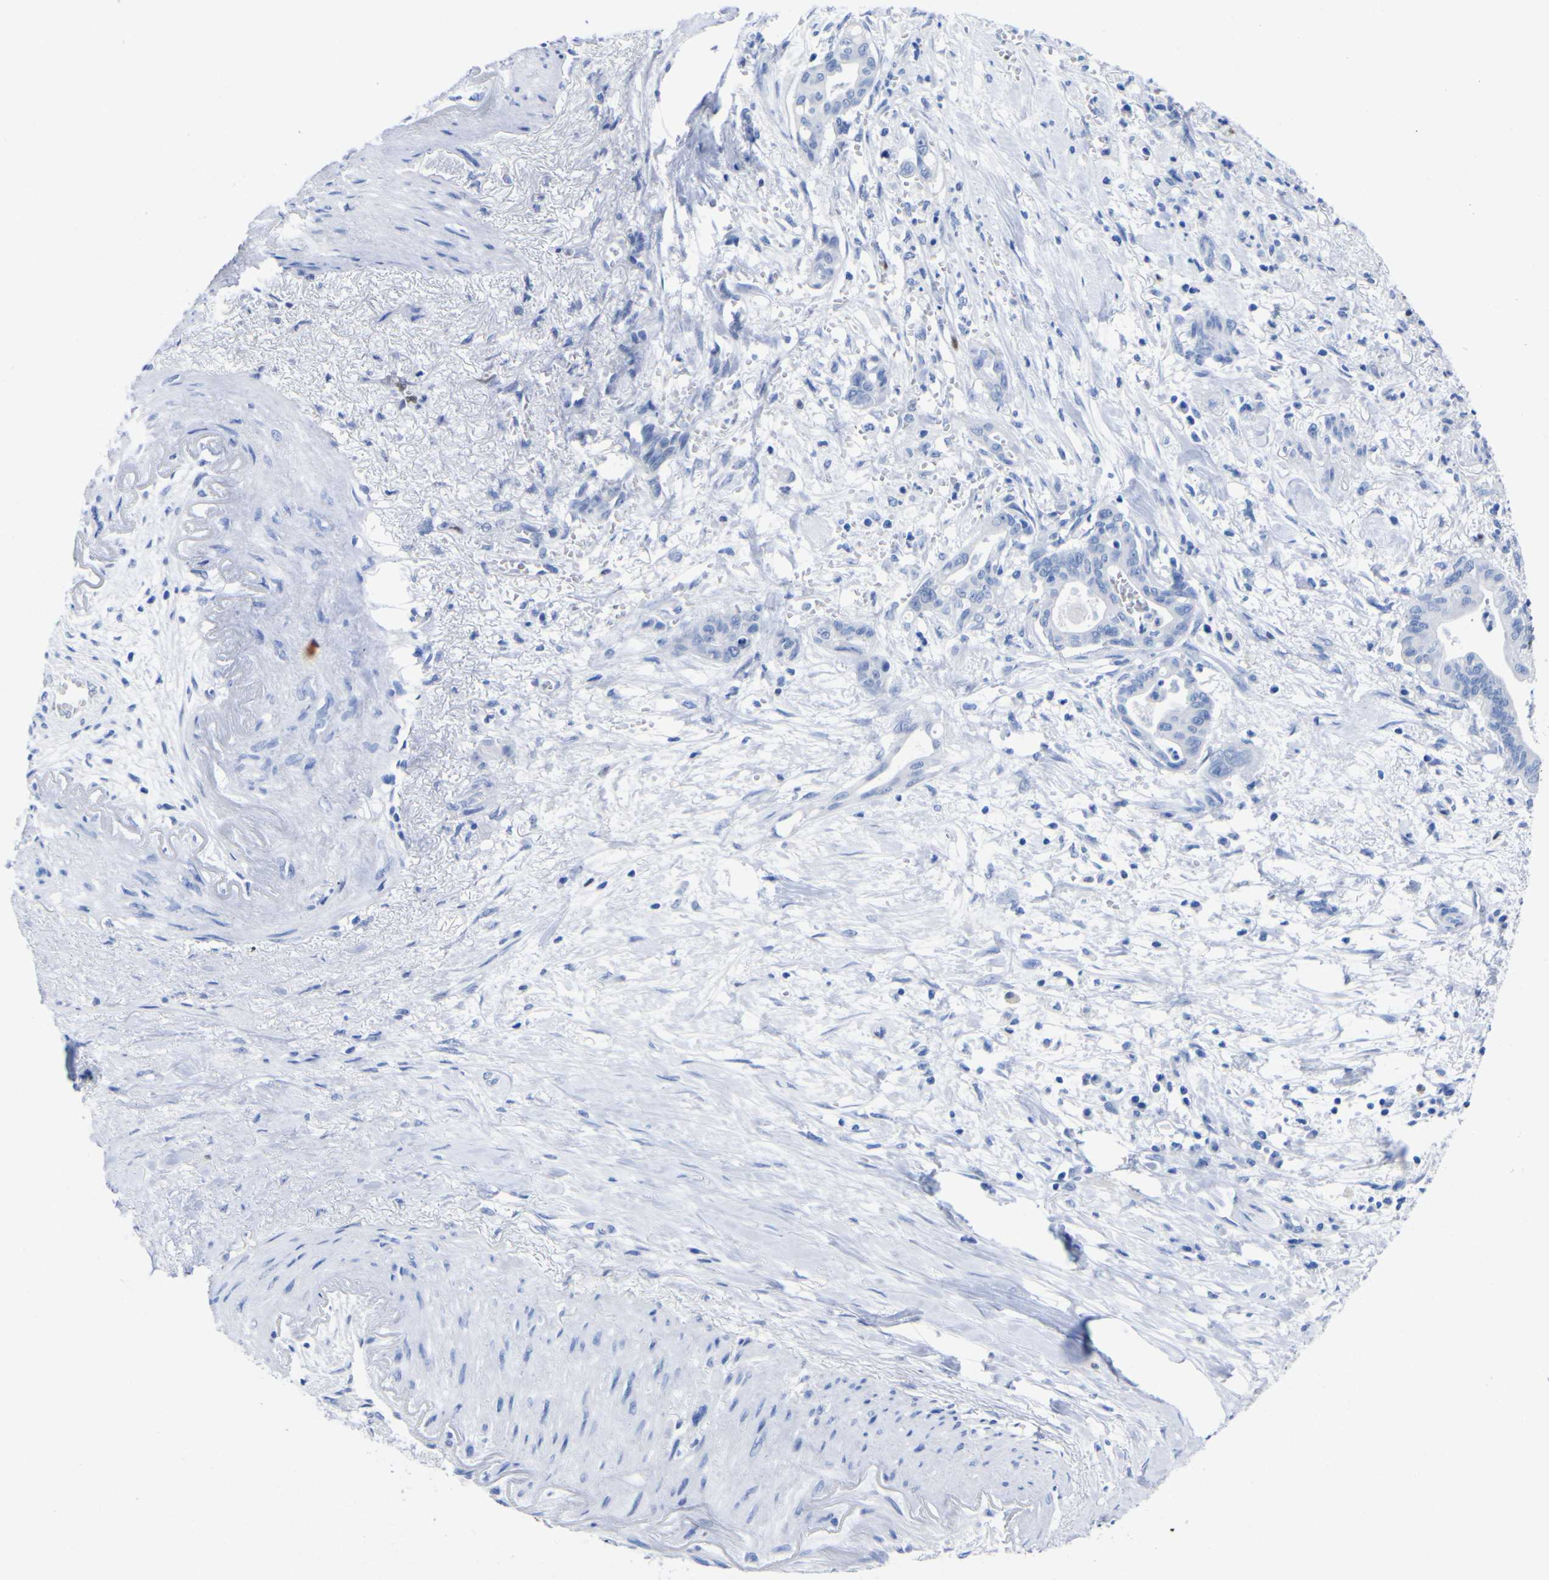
{"staining": {"intensity": "moderate", "quantity": "<25%", "location": "nuclear"}, "tissue": "pancreatic cancer", "cell_type": "Tumor cells", "image_type": "cancer", "snomed": [{"axis": "morphology", "description": "Adenocarcinoma, NOS"}, {"axis": "topography", "description": "Pancreas"}], "caption": "Immunohistochemical staining of pancreatic cancer (adenocarcinoma) demonstrates low levels of moderate nuclear protein positivity in approximately <25% of tumor cells.", "gene": "DACH1", "patient": {"sex": "male", "age": 70}}